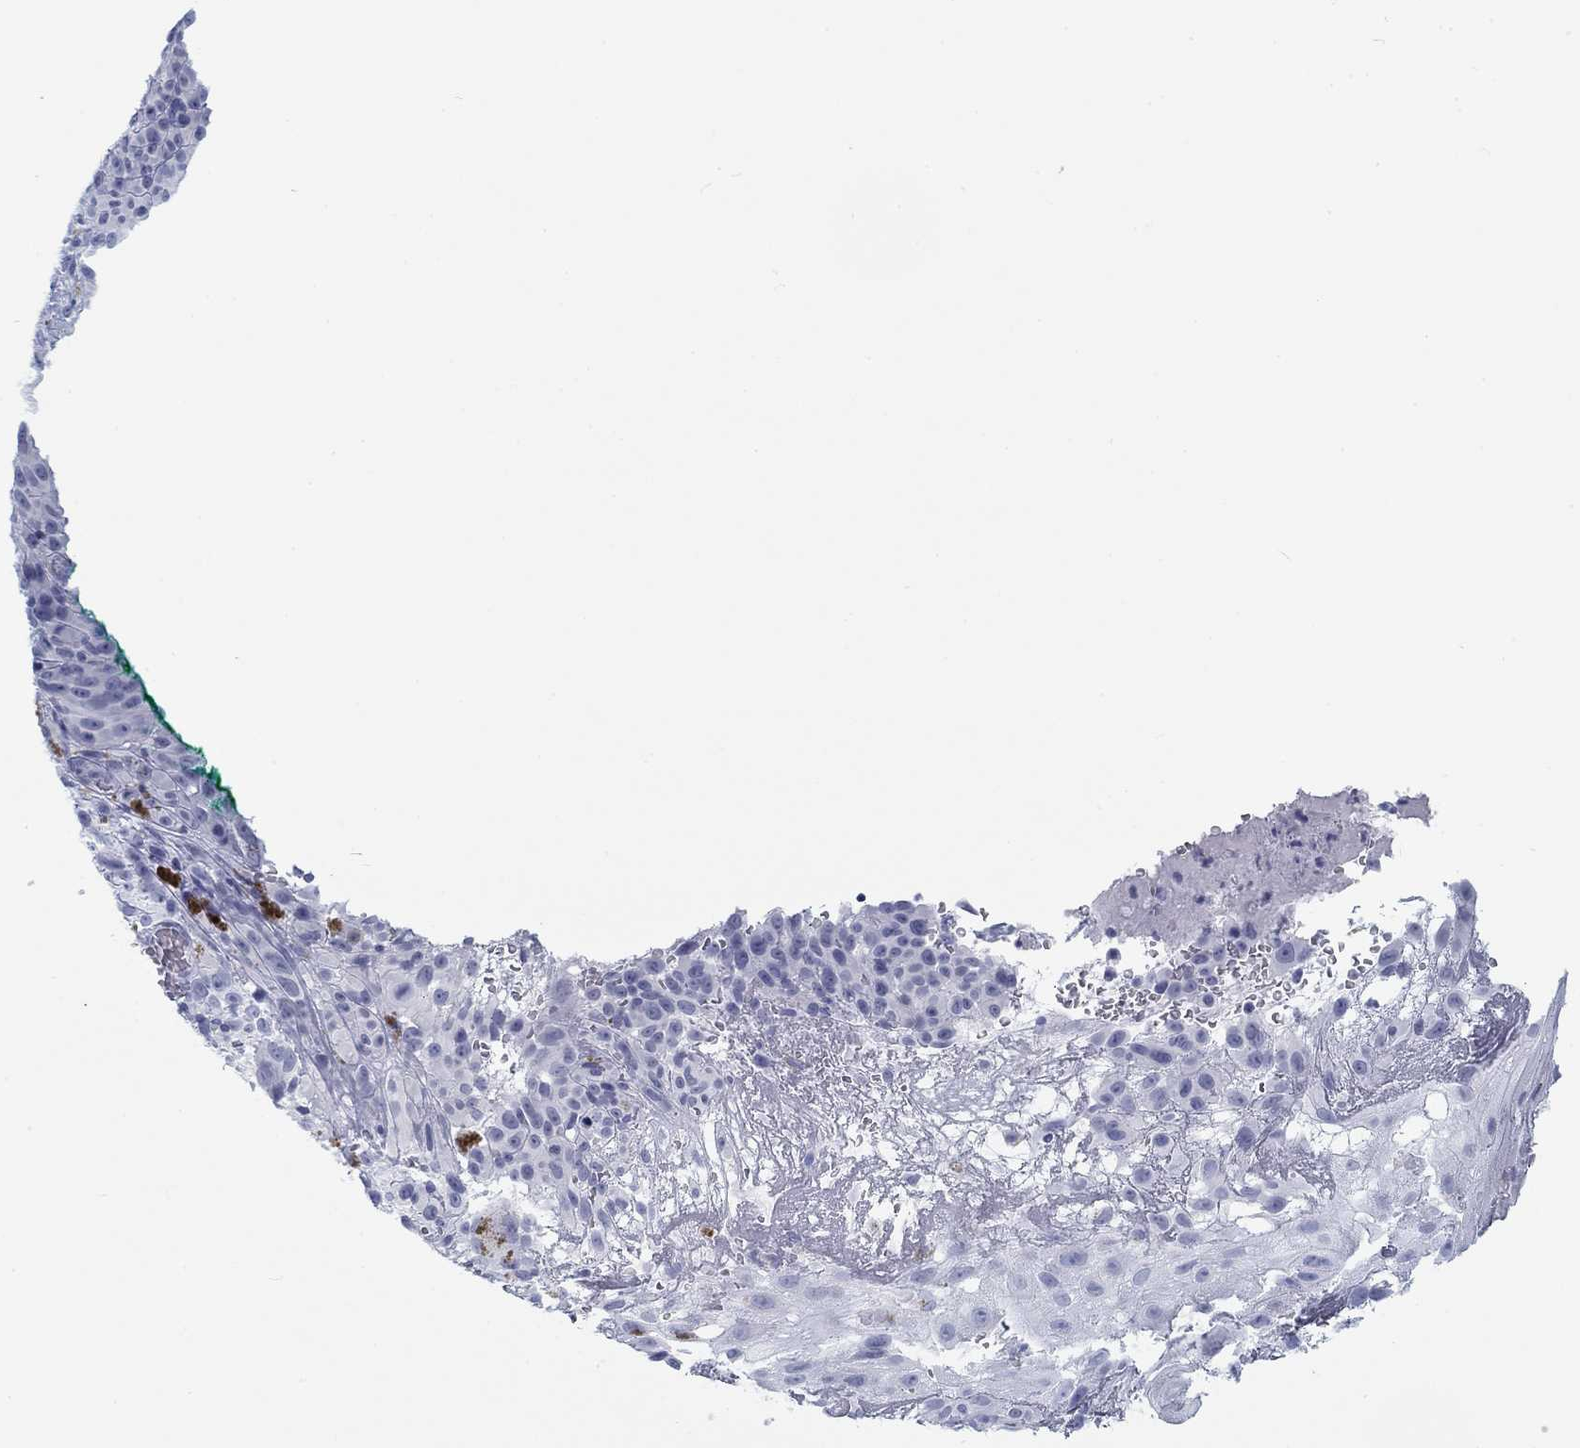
{"staining": {"intensity": "negative", "quantity": "none", "location": "none"}, "tissue": "melanoma", "cell_type": "Tumor cells", "image_type": "cancer", "snomed": [{"axis": "morphology", "description": "Malignant melanoma, NOS"}, {"axis": "topography", "description": "Skin"}], "caption": "Immunohistochemical staining of malignant melanoma demonstrates no significant staining in tumor cells. (DAB immunohistochemistry with hematoxylin counter stain).", "gene": "CALB1", "patient": {"sex": "male", "age": 83}}